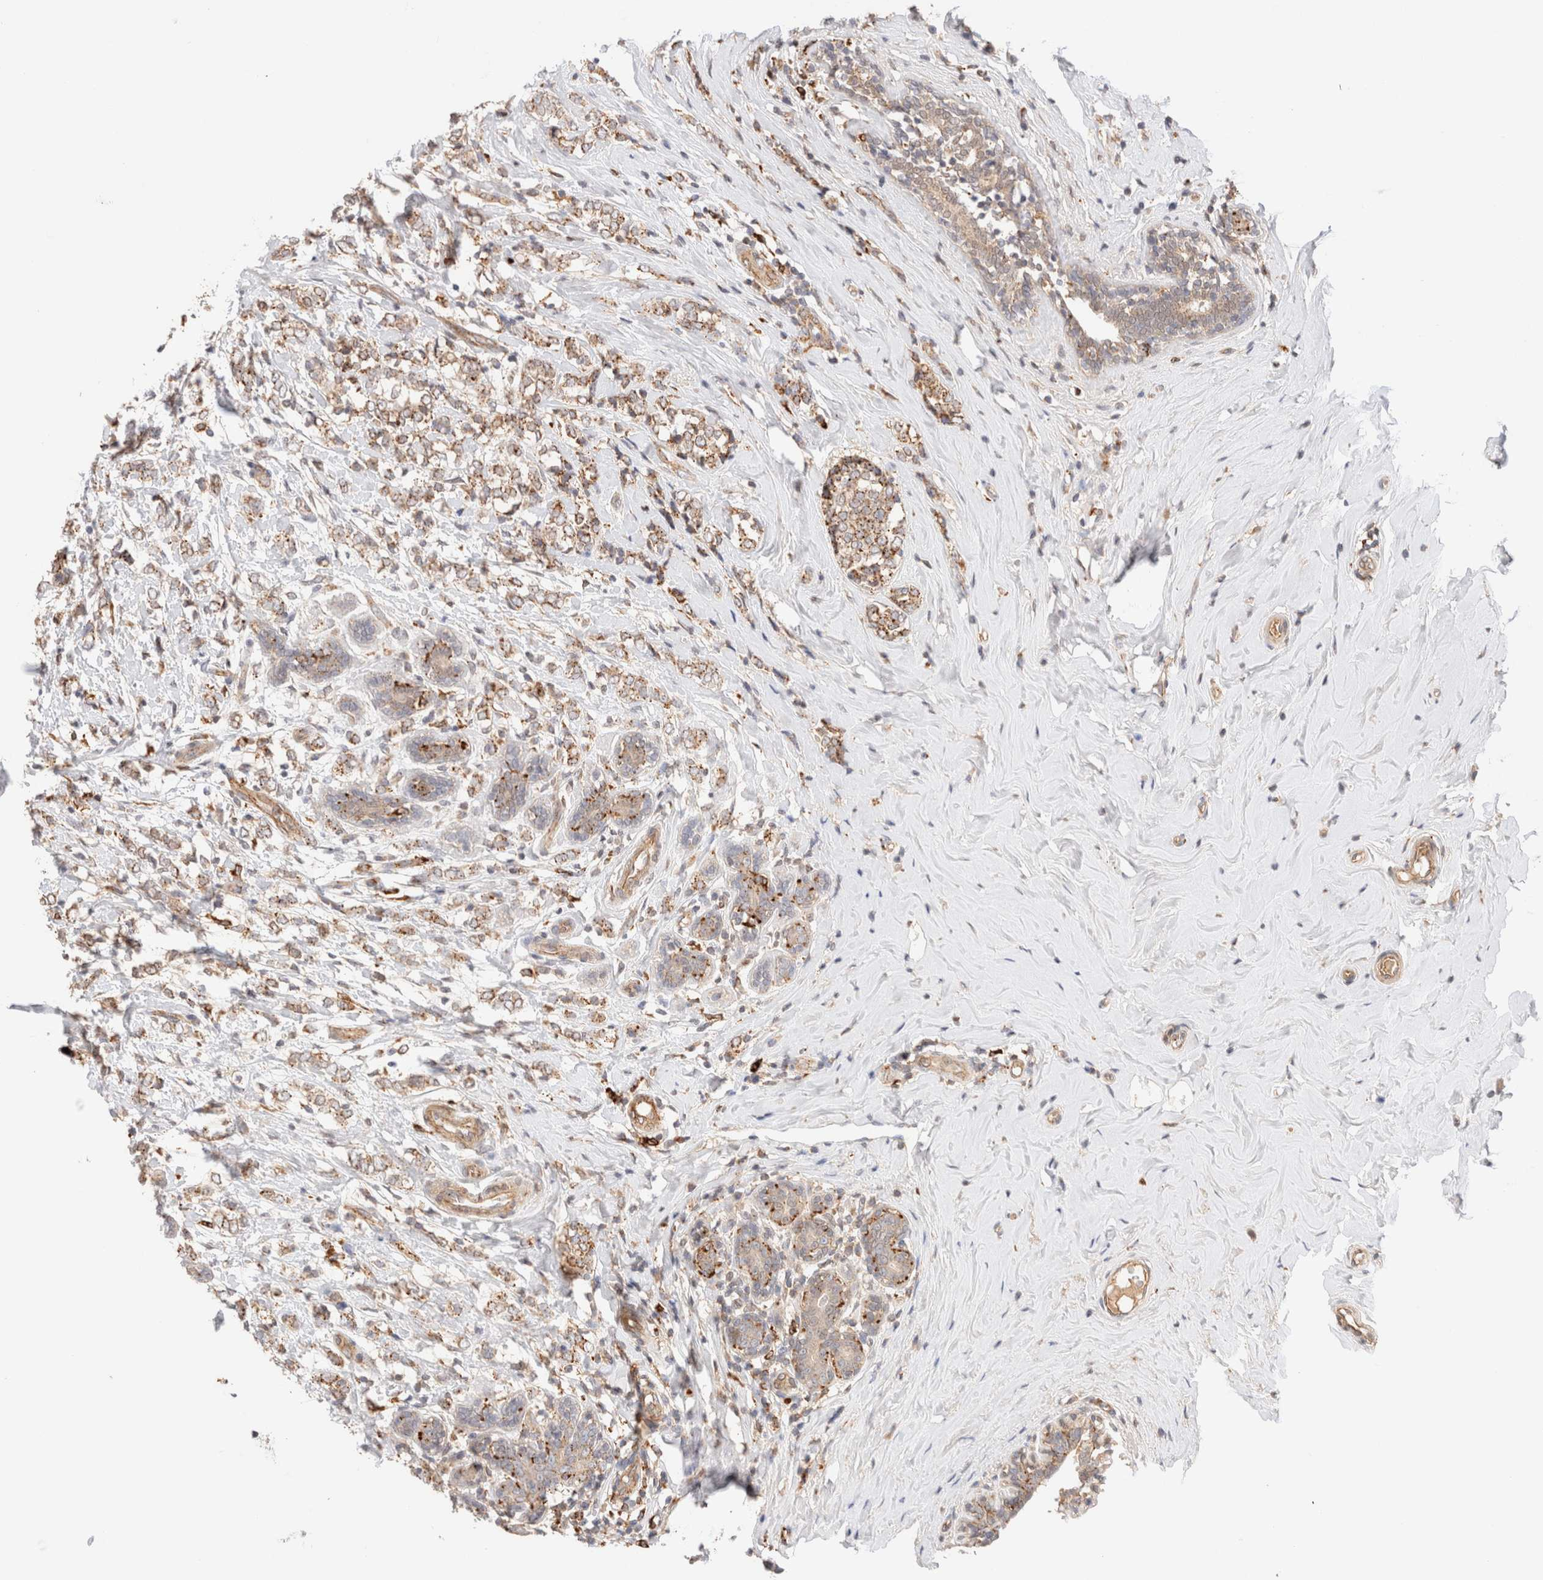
{"staining": {"intensity": "weak", "quantity": ">75%", "location": "cytoplasmic/membranous"}, "tissue": "breast cancer", "cell_type": "Tumor cells", "image_type": "cancer", "snomed": [{"axis": "morphology", "description": "Normal tissue, NOS"}, {"axis": "morphology", "description": "Lobular carcinoma"}, {"axis": "topography", "description": "Breast"}], "caption": "Weak cytoplasmic/membranous staining is identified in about >75% of tumor cells in breast cancer (lobular carcinoma).", "gene": "RABEPK", "patient": {"sex": "female", "age": 47}}